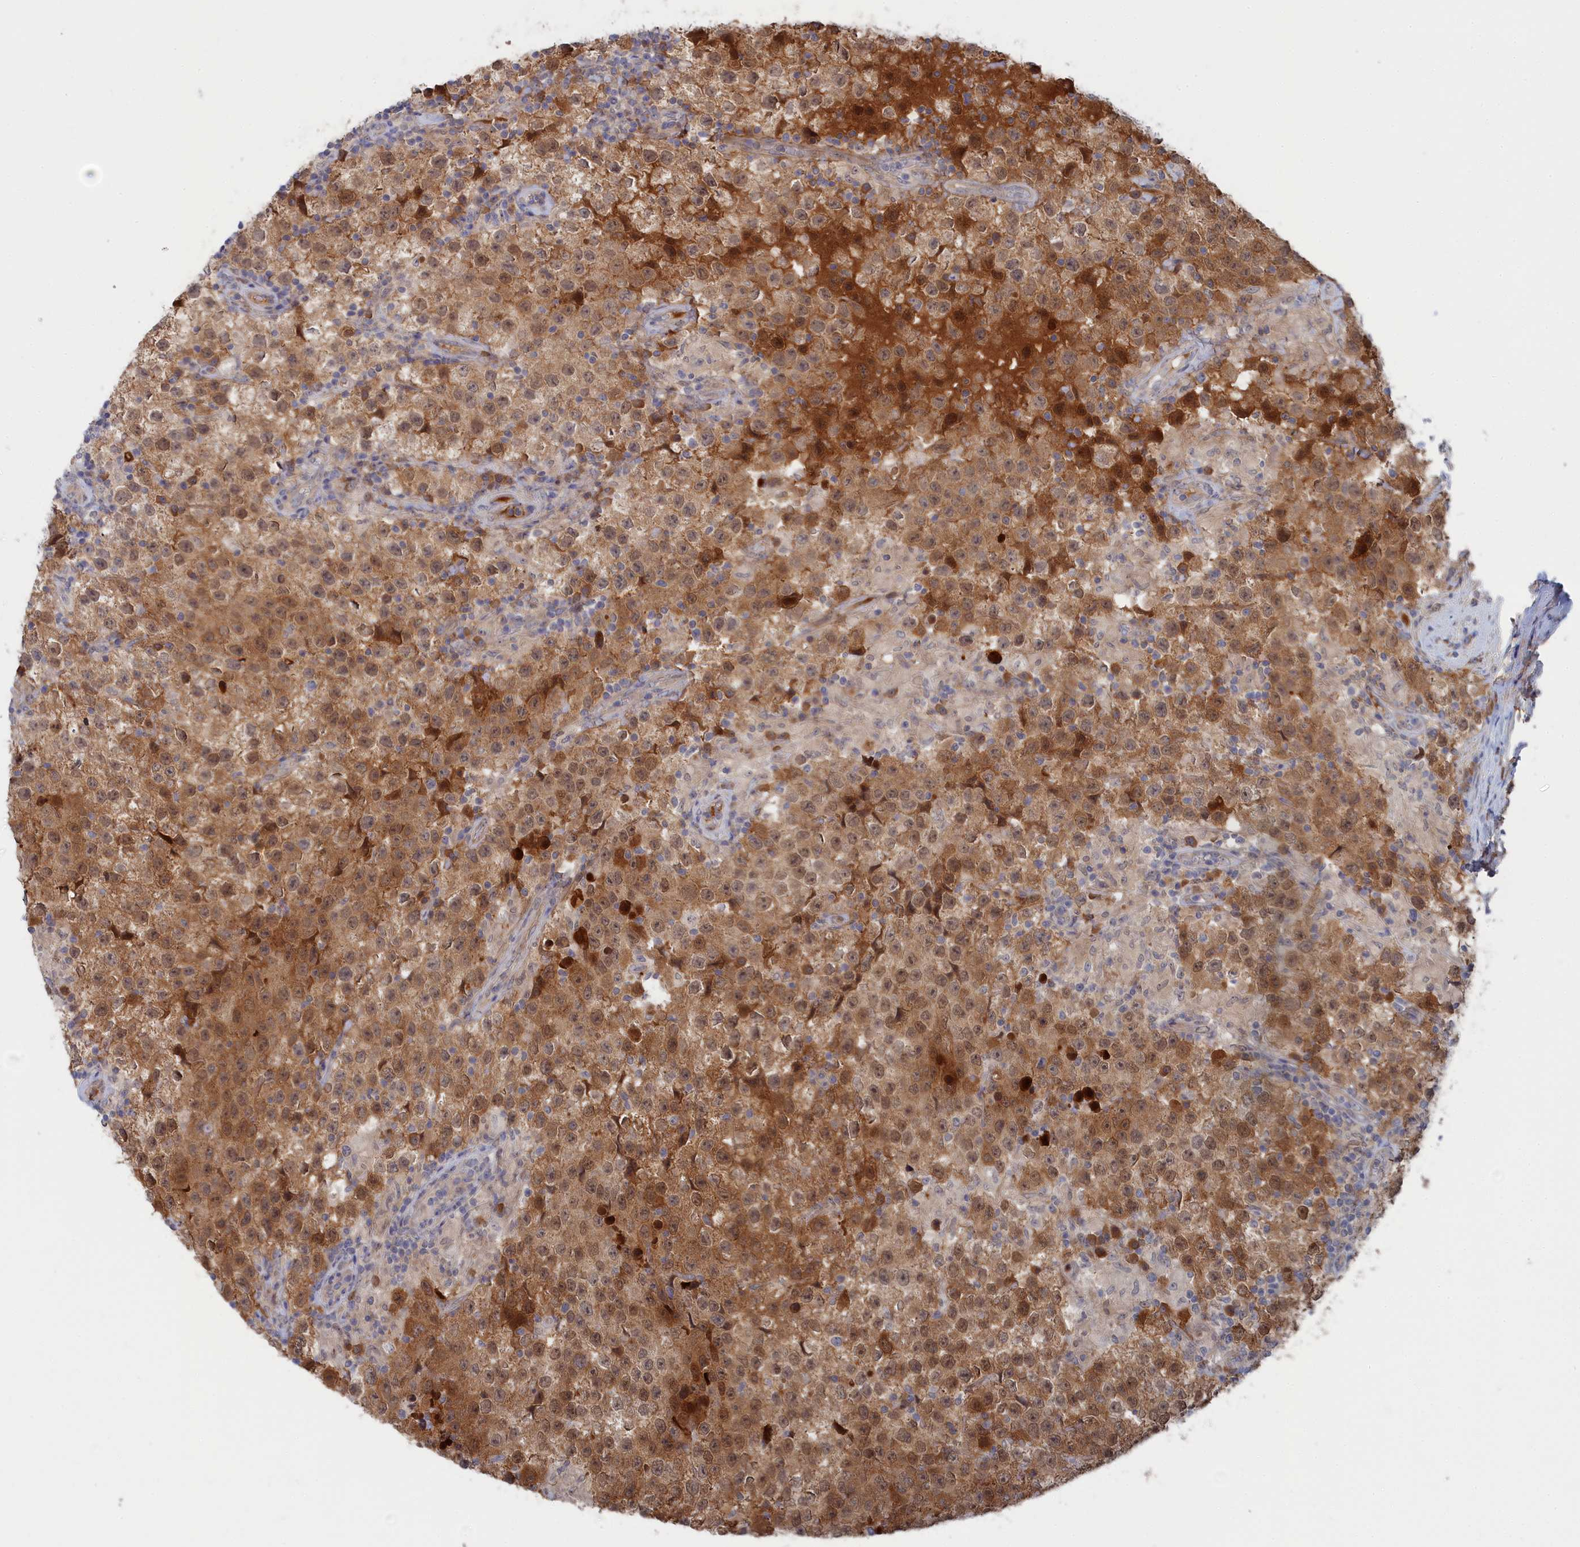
{"staining": {"intensity": "moderate", "quantity": ">75%", "location": "cytoplasmic/membranous,nuclear"}, "tissue": "testis cancer", "cell_type": "Tumor cells", "image_type": "cancer", "snomed": [{"axis": "morphology", "description": "Seminoma, NOS"}, {"axis": "morphology", "description": "Carcinoma, Embryonal, NOS"}, {"axis": "topography", "description": "Testis"}], "caption": "Human testis cancer stained with a protein marker reveals moderate staining in tumor cells.", "gene": "IRGQ", "patient": {"sex": "male", "age": 41}}